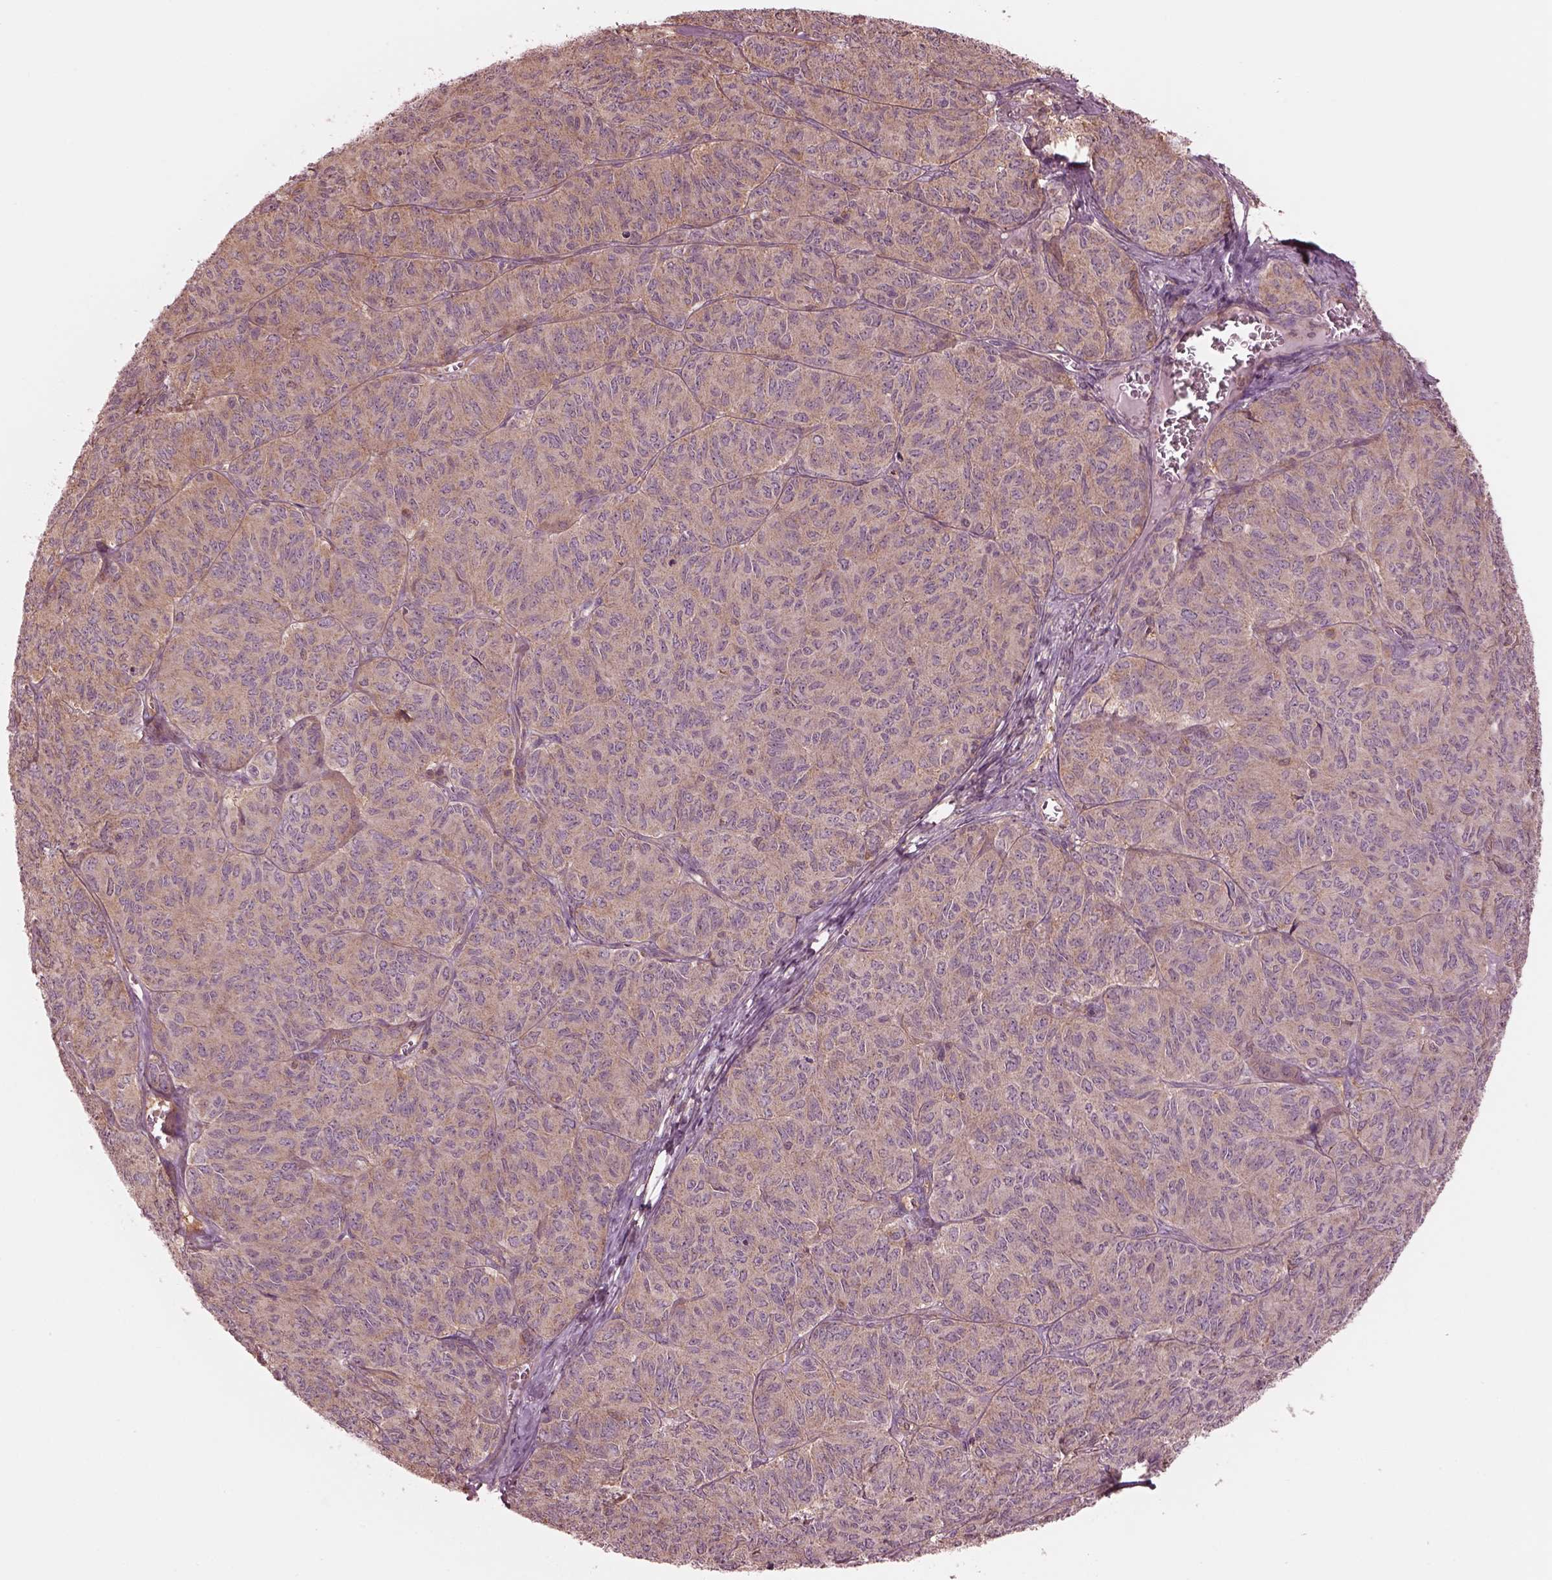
{"staining": {"intensity": "moderate", "quantity": ">75%", "location": "cytoplasmic/membranous"}, "tissue": "ovarian cancer", "cell_type": "Tumor cells", "image_type": "cancer", "snomed": [{"axis": "morphology", "description": "Carcinoma, endometroid"}, {"axis": "topography", "description": "Ovary"}], "caption": "Endometroid carcinoma (ovarian) stained with DAB (3,3'-diaminobenzidine) immunohistochemistry (IHC) reveals medium levels of moderate cytoplasmic/membranous expression in about >75% of tumor cells.", "gene": "STK33", "patient": {"sex": "female", "age": 80}}